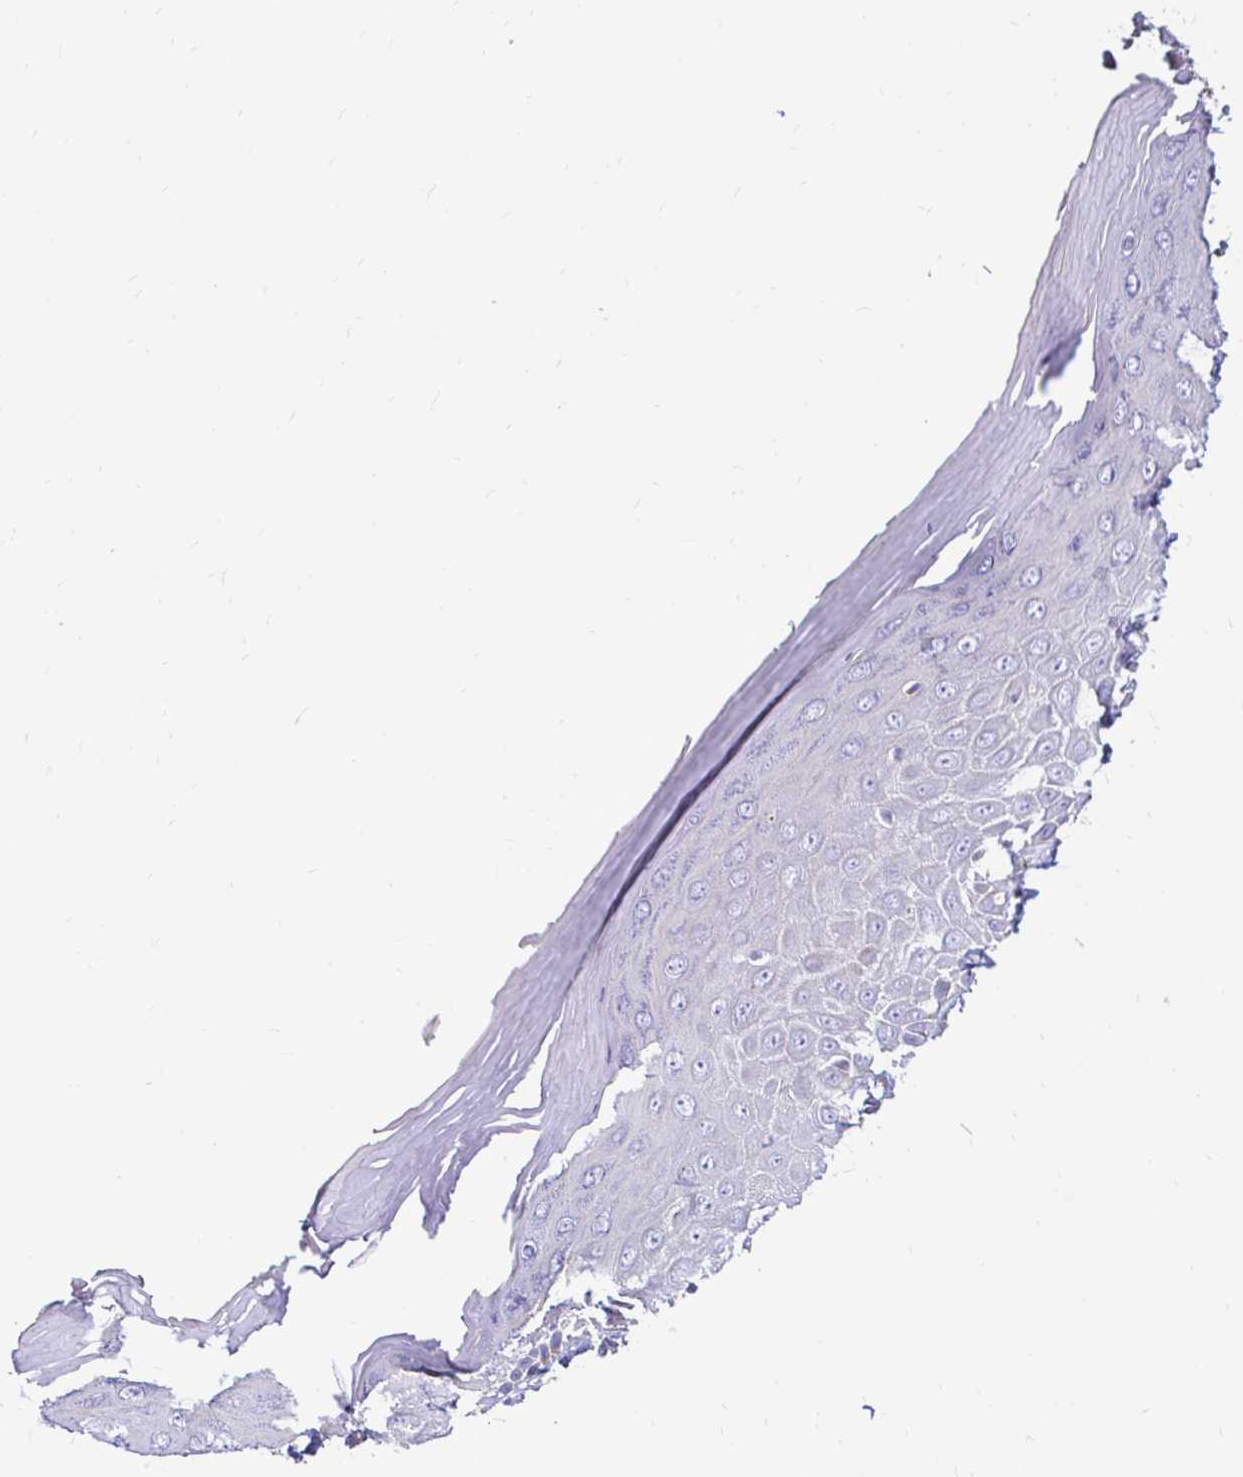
{"staining": {"intensity": "moderate", "quantity": "<25%", "location": "cytoplasmic/membranous"}, "tissue": "skin", "cell_type": "Epidermal cells", "image_type": "normal", "snomed": [{"axis": "morphology", "description": "Normal tissue, NOS"}, {"axis": "topography", "description": "Anal"}, {"axis": "topography", "description": "Peripheral nerve tissue"}], "caption": "Approximately <25% of epidermal cells in normal skin demonstrate moderate cytoplasmic/membranous protein positivity as visualized by brown immunohistochemical staining.", "gene": "FUCA1", "patient": {"sex": "male", "age": 78}}